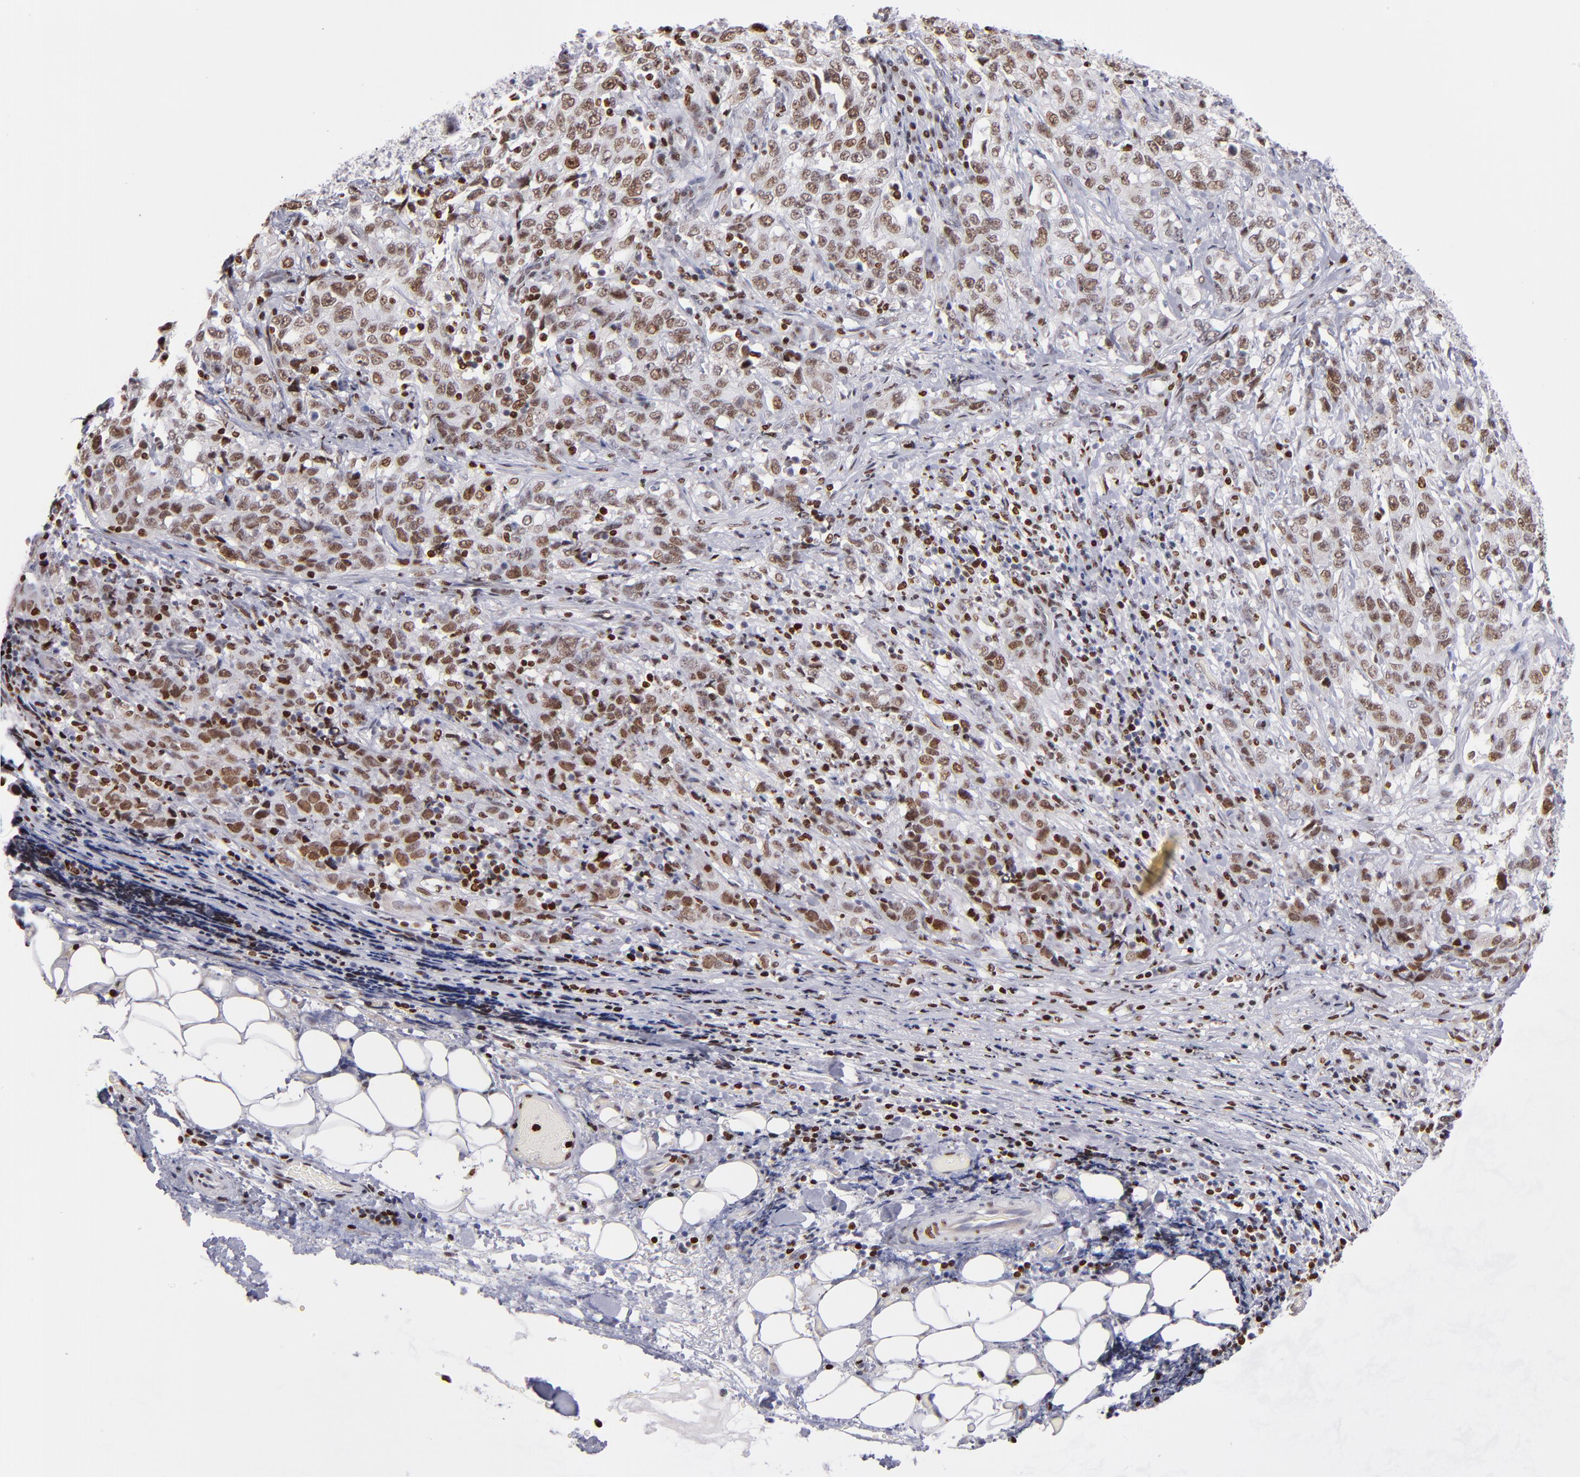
{"staining": {"intensity": "moderate", "quantity": ">75%", "location": "nuclear"}, "tissue": "stomach cancer", "cell_type": "Tumor cells", "image_type": "cancer", "snomed": [{"axis": "morphology", "description": "Adenocarcinoma, NOS"}, {"axis": "topography", "description": "Stomach"}], "caption": "Adenocarcinoma (stomach) stained for a protein (brown) shows moderate nuclear positive expression in about >75% of tumor cells.", "gene": "POLA1", "patient": {"sex": "male", "age": 48}}